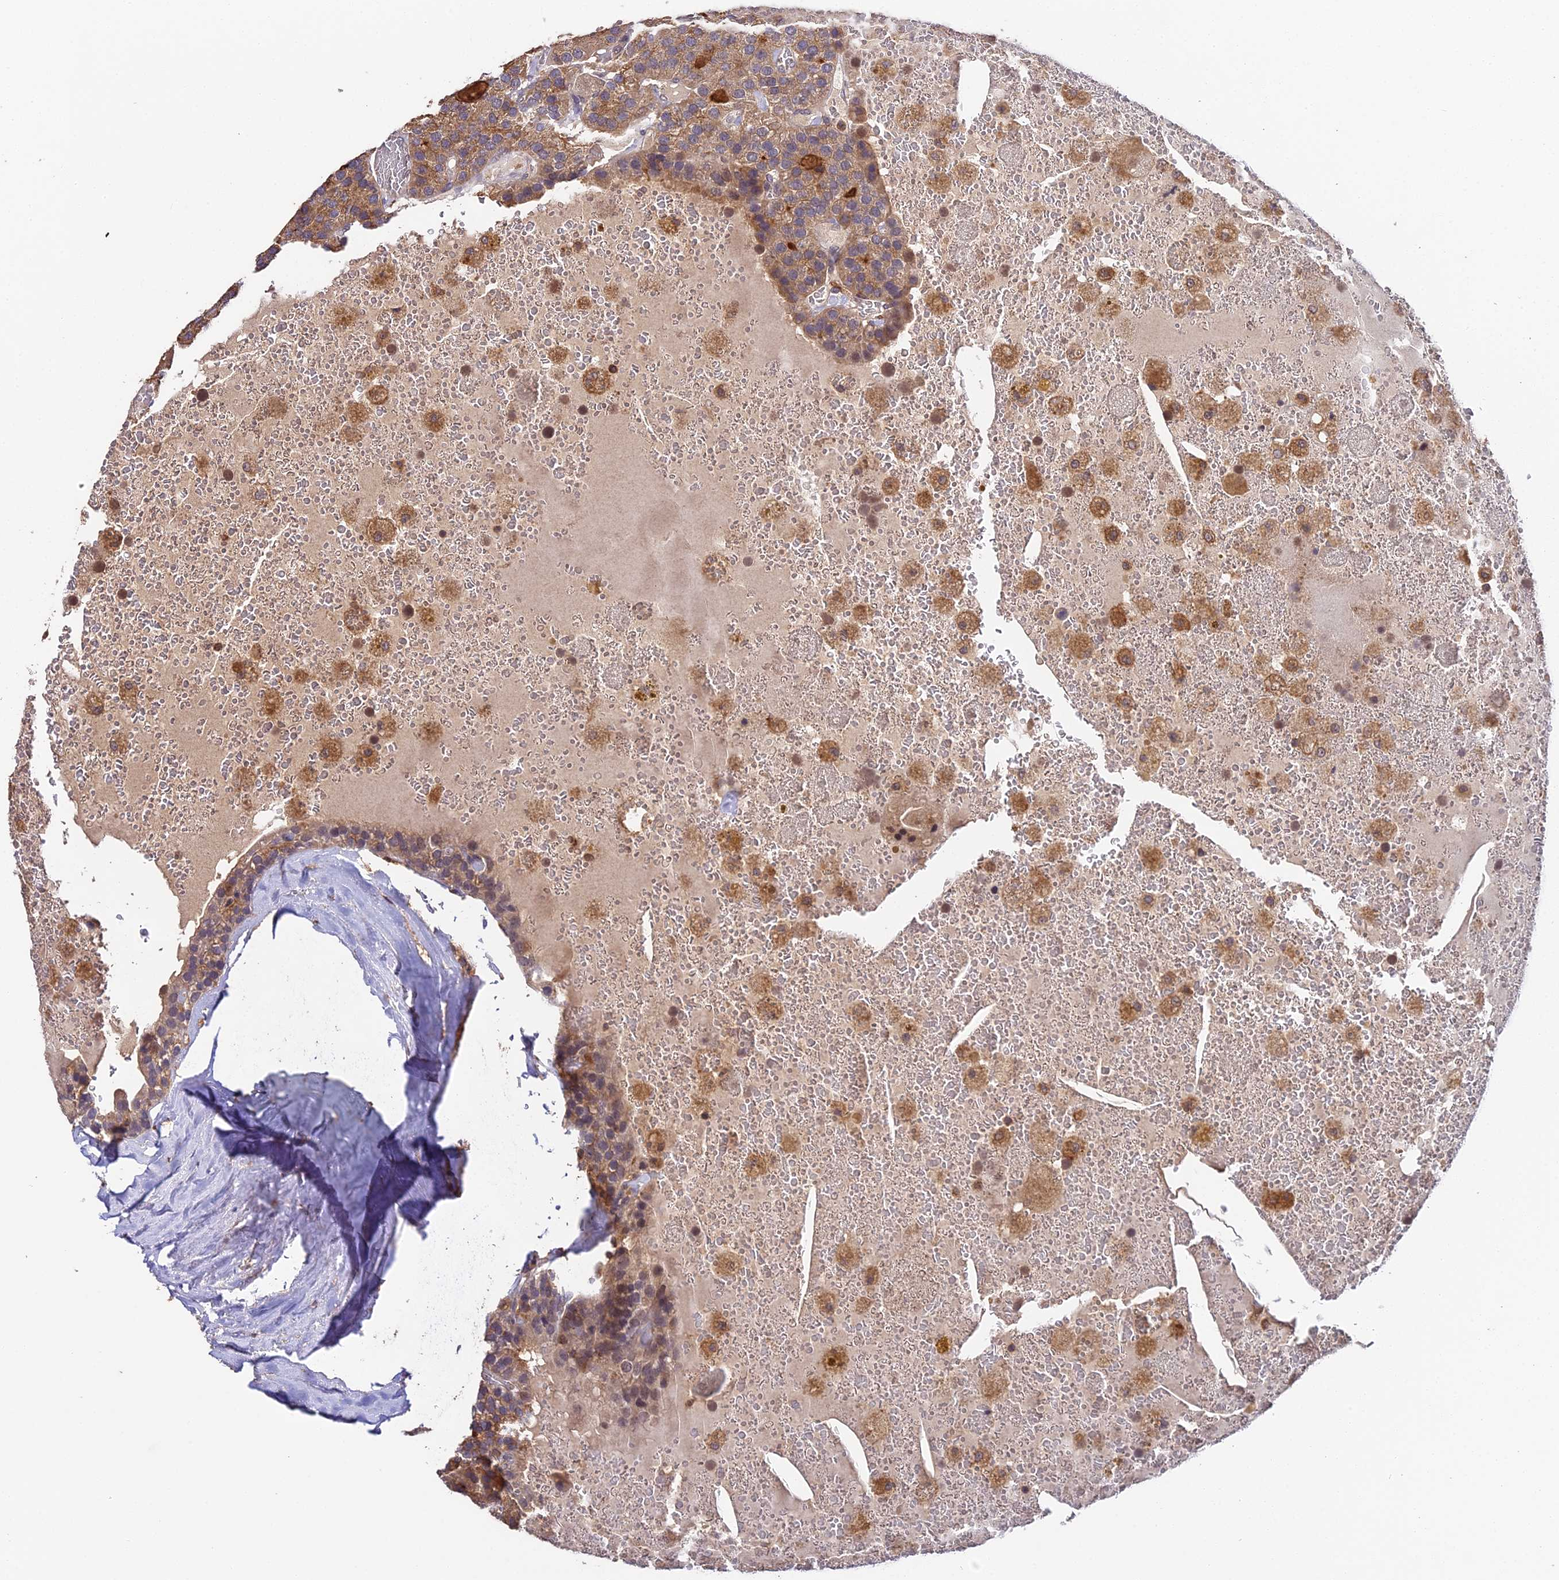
{"staining": {"intensity": "moderate", "quantity": ">75%", "location": "cytoplasmic/membranous"}, "tissue": "parathyroid gland", "cell_type": "Glandular cells", "image_type": "normal", "snomed": [{"axis": "morphology", "description": "Normal tissue, NOS"}, {"axis": "morphology", "description": "Adenoma, NOS"}, {"axis": "topography", "description": "Parathyroid gland"}], "caption": "Brown immunohistochemical staining in unremarkable parathyroid gland exhibits moderate cytoplasmic/membranous expression in approximately >75% of glandular cells. The staining was performed using DAB (3,3'-diaminobenzidine) to visualize the protein expression in brown, while the nuclei were stained in blue with hematoxylin (Magnification: 20x).", "gene": "TPRX1", "patient": {"sex": "female", "age": 86}}